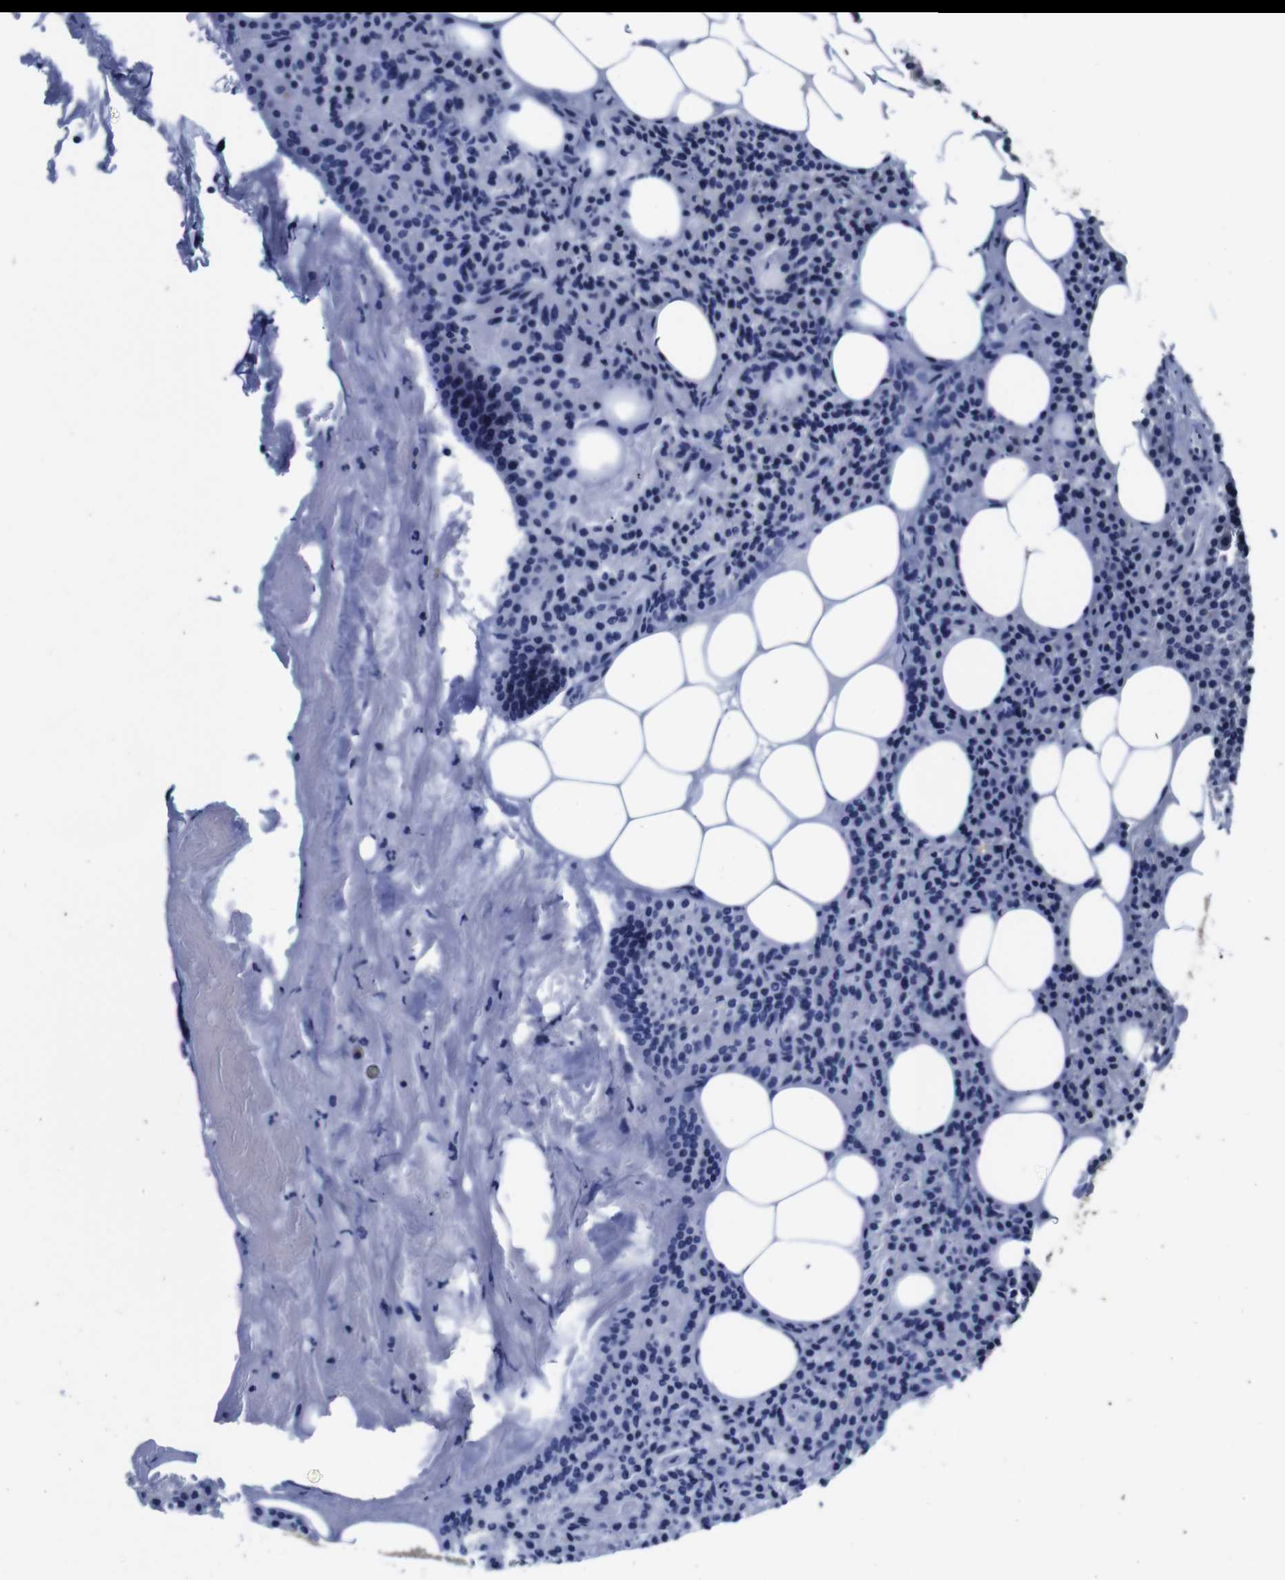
{"staining": {"intensity": "weak", "quantity": "<25%", "location": "cytoplasmic/membranous"}, "tissue": "parathyroid gland", "cell_type": "Glandular cells", "image_type": "normal", "snomed": [{"axis": "morphology", "description": "Normal tissue, NOS"}, {"axis": "morphology", "description": "Adenoma, NOS"}, {"axis": "topography", "description": "Parathyroid gland"}], "caption": "The micrograph shows no staining of glandular cells in benign parathyroid gland.", "gene": "GIMAP2", "patient": {"sex": "female", "age": 51}}